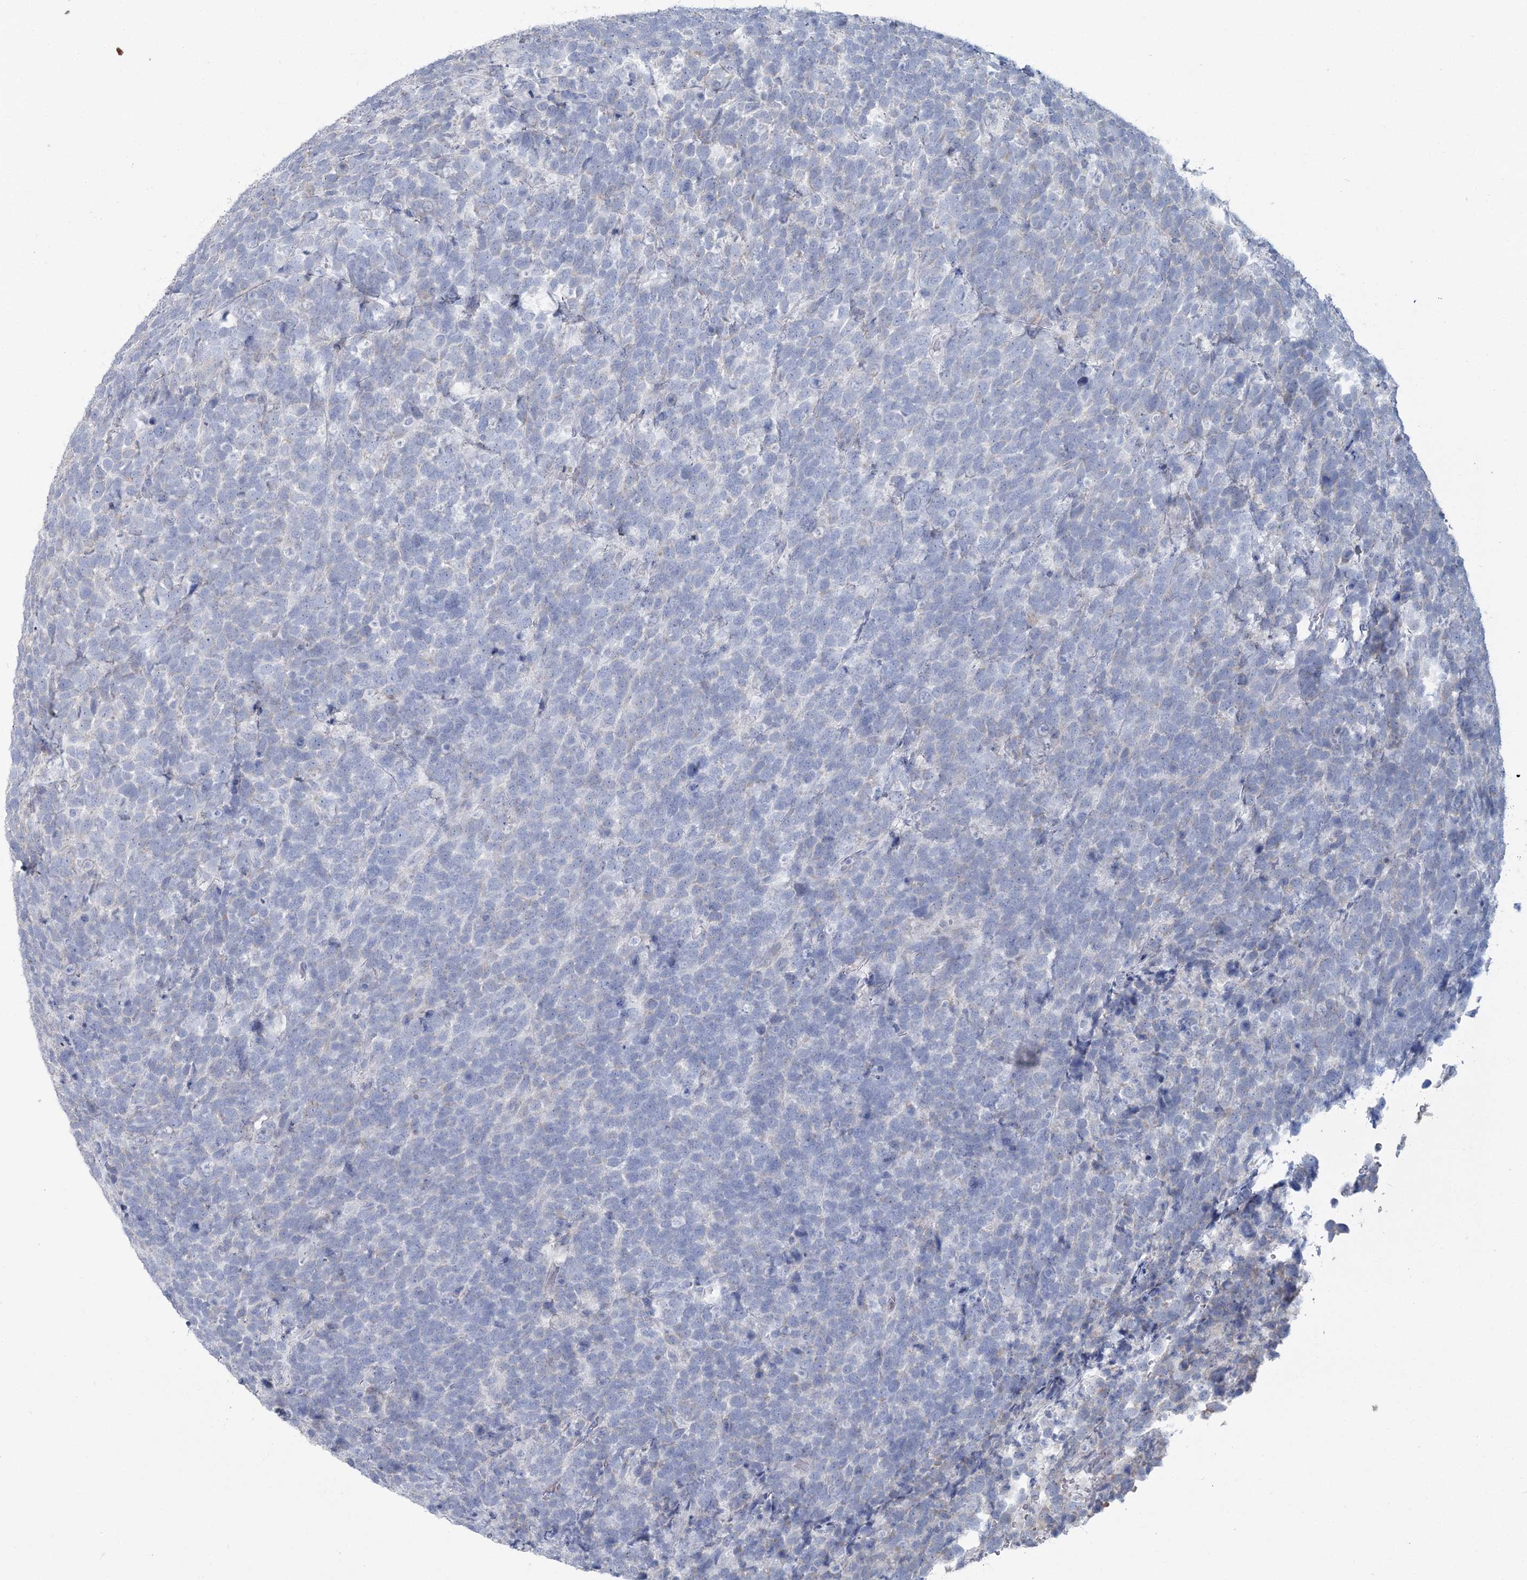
{"staining": {"intensity": "negative", "quantity": "none", "location": "none"}, "tissue": "urothelial cancer", "cell_type": "Tumor cells", "image_type": "cancer", "snomed": [{"axis": "morphology", "description": "Urothelial carcinoma, High grade"}, {"axis": "topography", "description": "Urinary bladder"}], "caption": "Urothelial carcinoma (high-grade) was stained to show a protein in brown. There is no significant positivity in tumor cells. The staining was performed using DAB to visualize the protein expression in brown, while the nuclei were stained in blue with hematoxylin (Magnification: 20x).", "gene": "CMBL", "patient": {"sex": "female", "age": 82}}